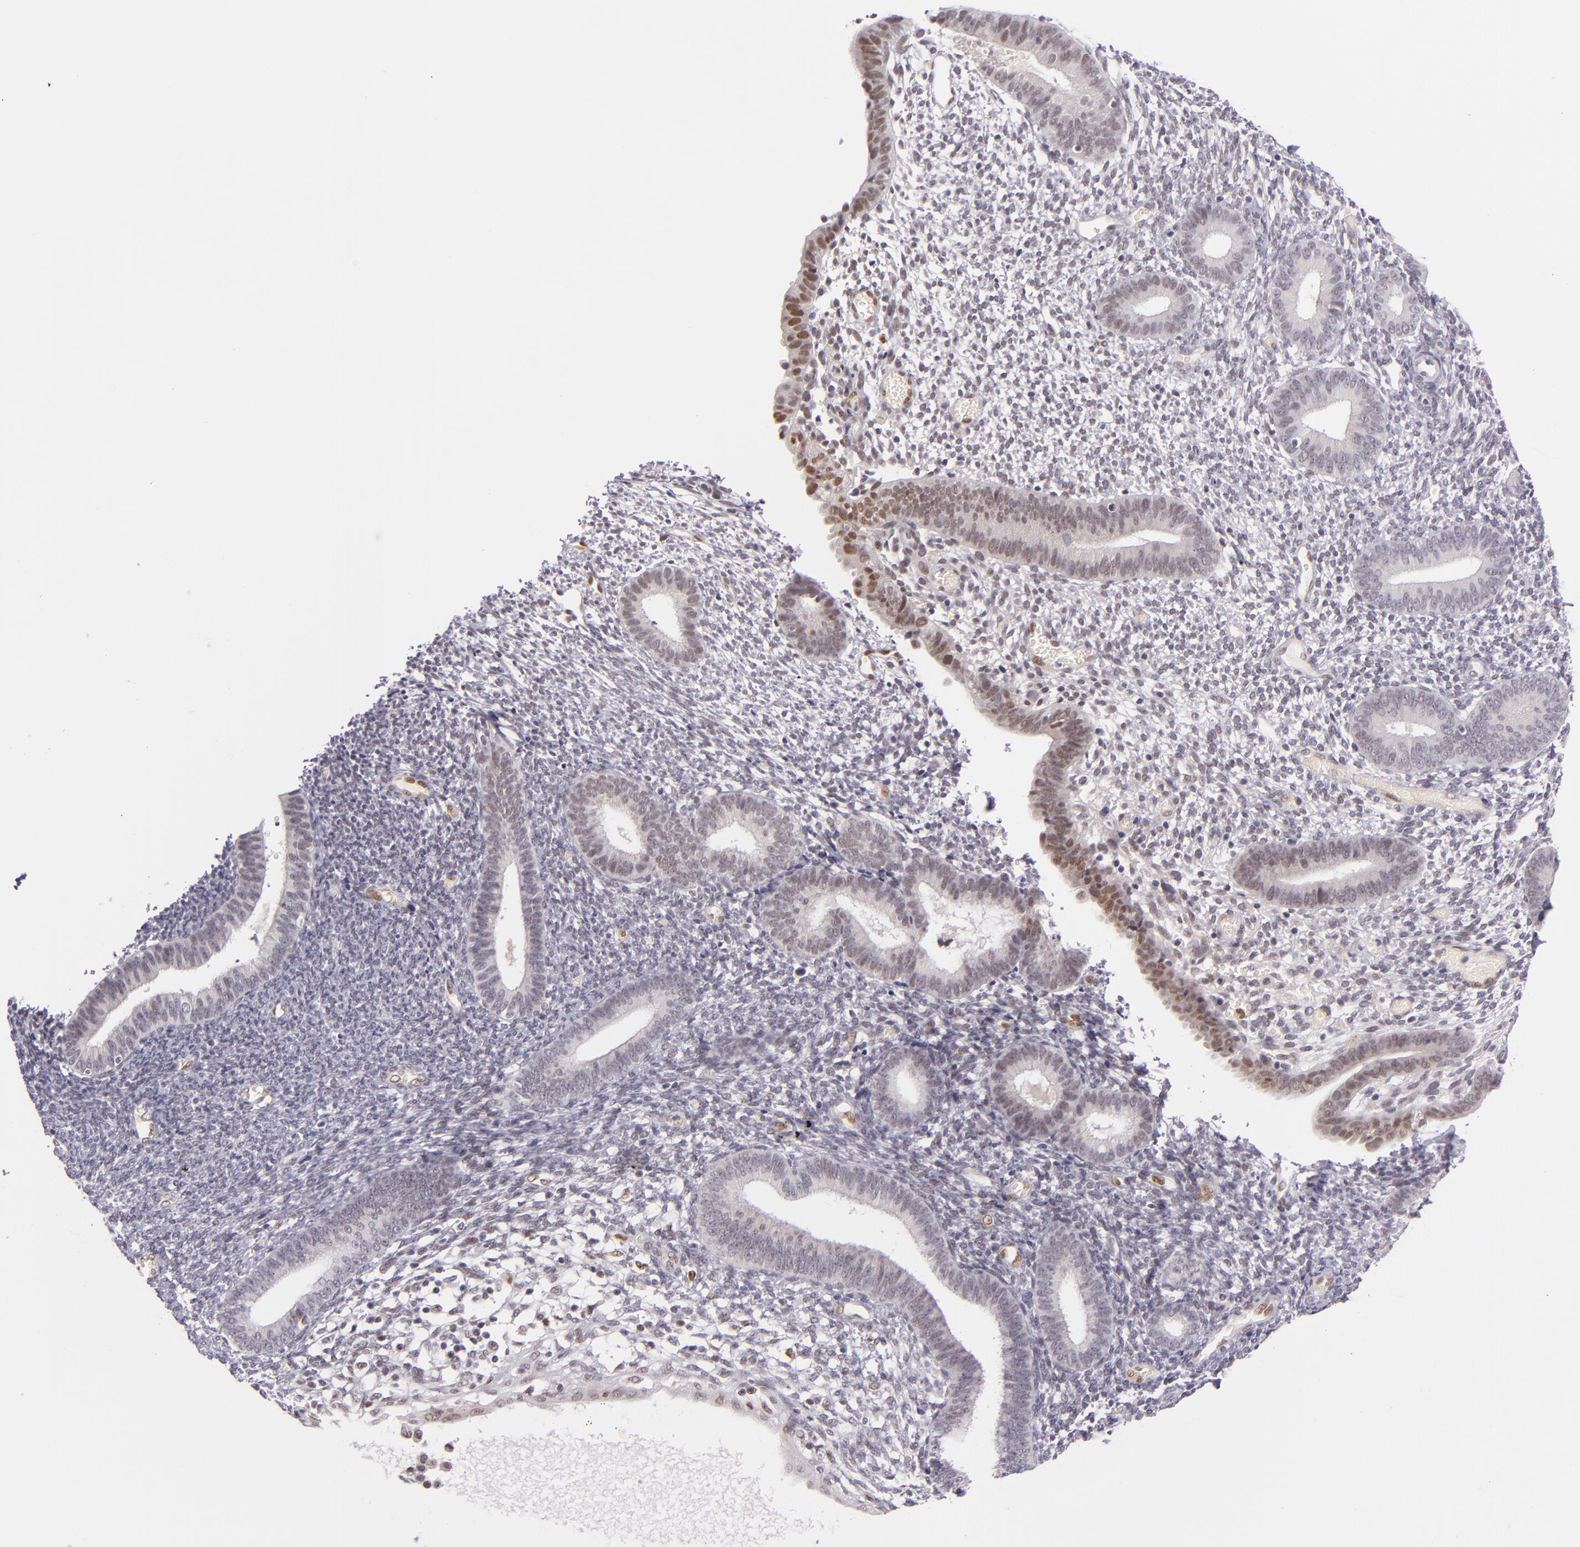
{"staining": {"intensity": "negative", "quantity": "none", "location": "none"}, "tissue": "endometrium", "cell_type": "Cells in endometrial stroma", "image_type": "normal", "snomed": [{"axis": "morphology", "description": "Normal tissue, NOS"}, {"axis": "topography", "description": "Smooth muscle"}, {"axis": "topography", "description": "Endometrium"}], "caption": "IHC photomicrograph of benign endometrium stained for a protein (brown), which exhibits no staining in cells in endometrial stroma. (Stains: DAB IHC with hematoxylin counter stain, Microscopy: brightfield microscopy at high magnification).", "gene": "BCL3", "patient": {"sex": "female", "age": 57}}